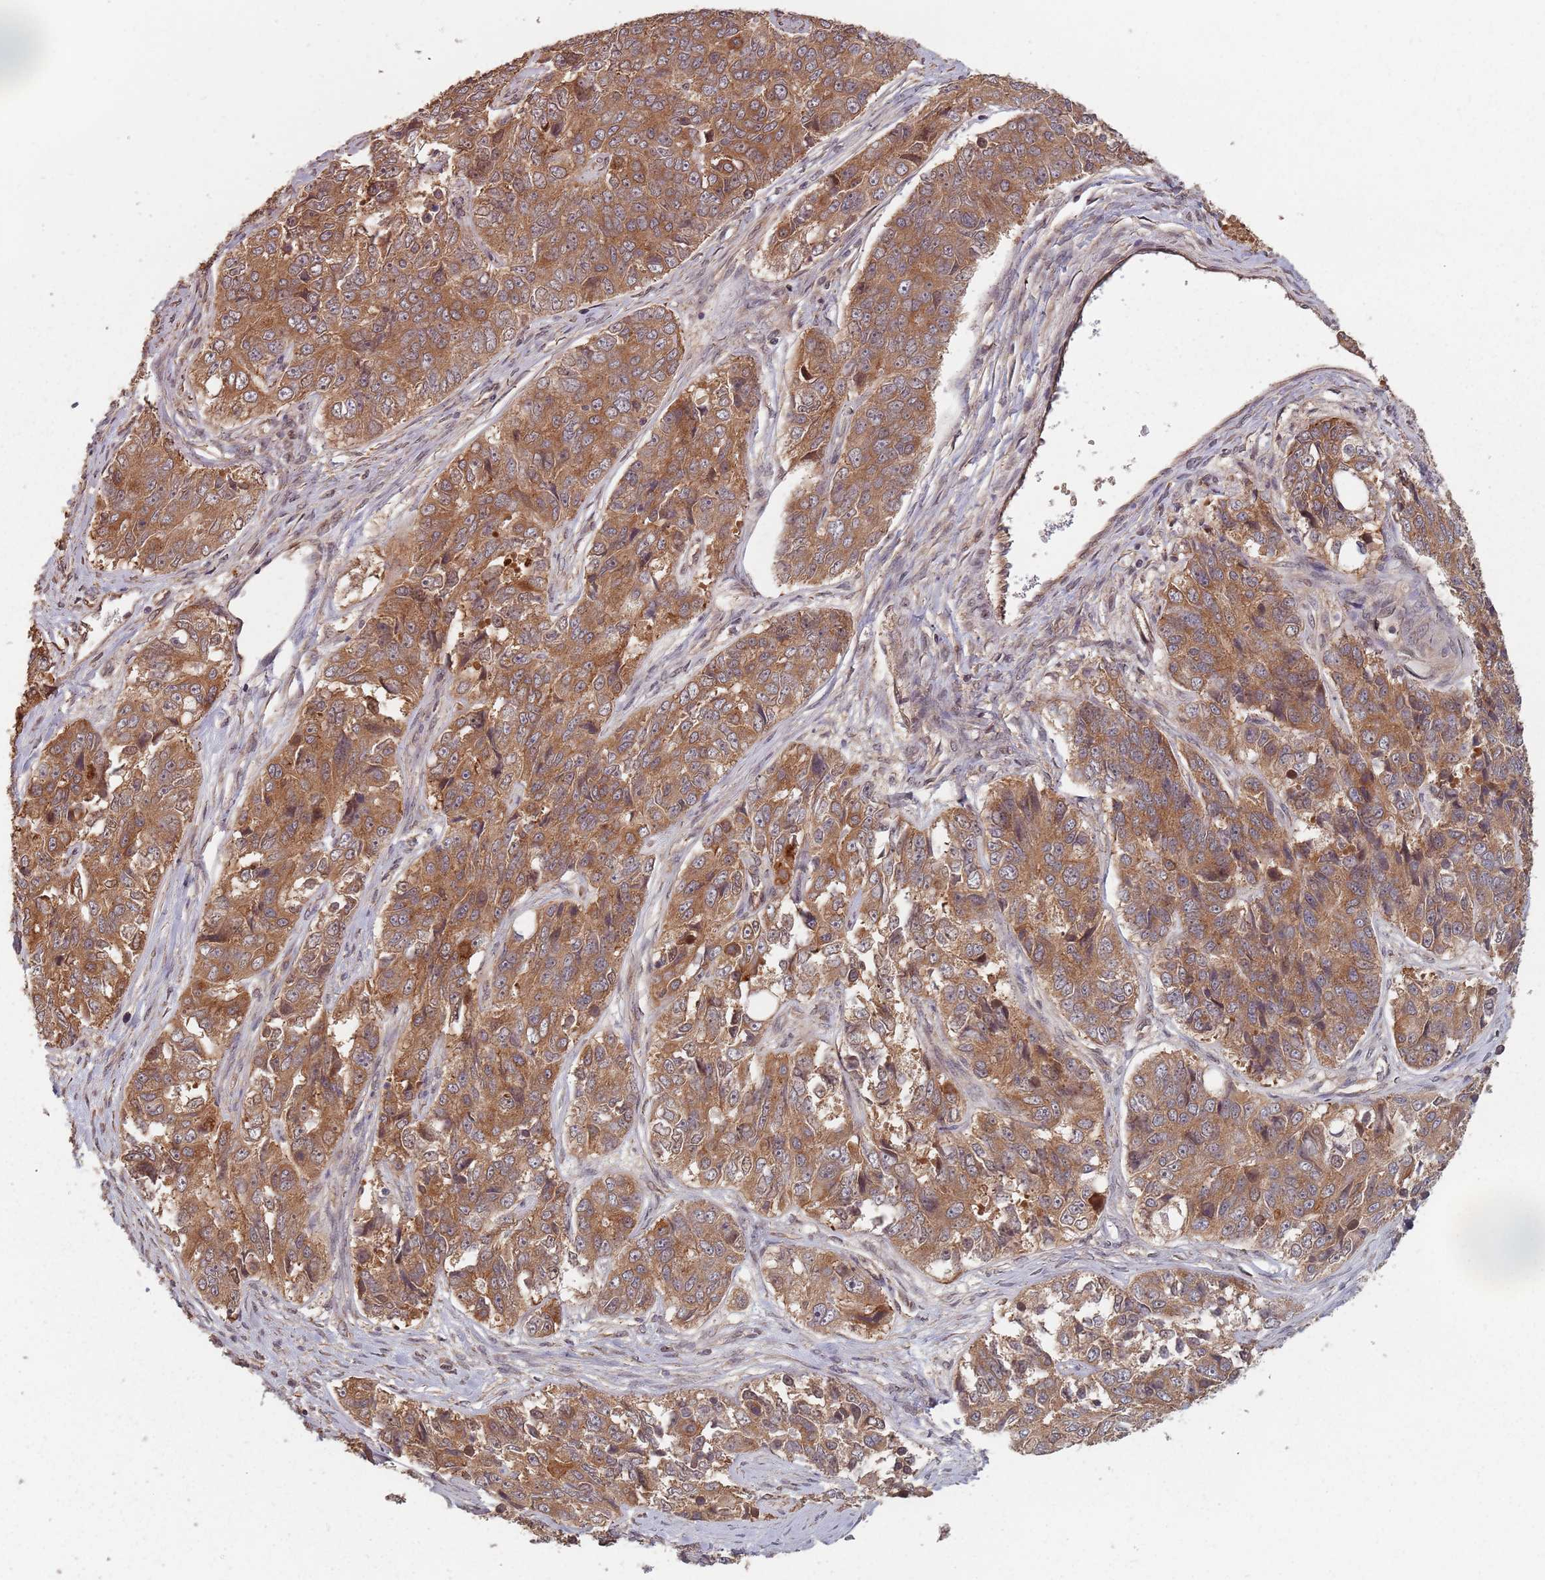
{"staining": {"intensity": "moderate", "quantity": ">75%", "location": "cytoplasmic/membranous"}, "tissue": "ovarian cancer", "cell_type": "Tumor cells", "image_type": "cancer", "snomed": [{"axis": "morphology", "description": "Carcinoma, endometroid"}, {"axis": "topography", "description": "Ovary"}], "caption": "Immunohistochemistry (IHC) histopathology image of neoplastic tissue: human ovarian cancer stained using immunohistochemistry displays medium levels of moderate protein expression localized specifically in the cytoplasmic/membranous of tumor cells, appearing as a cytoplasmic/membranous brown color.", "gene": "C3orf14", "patient": {"sex": "female", "age": 51}}